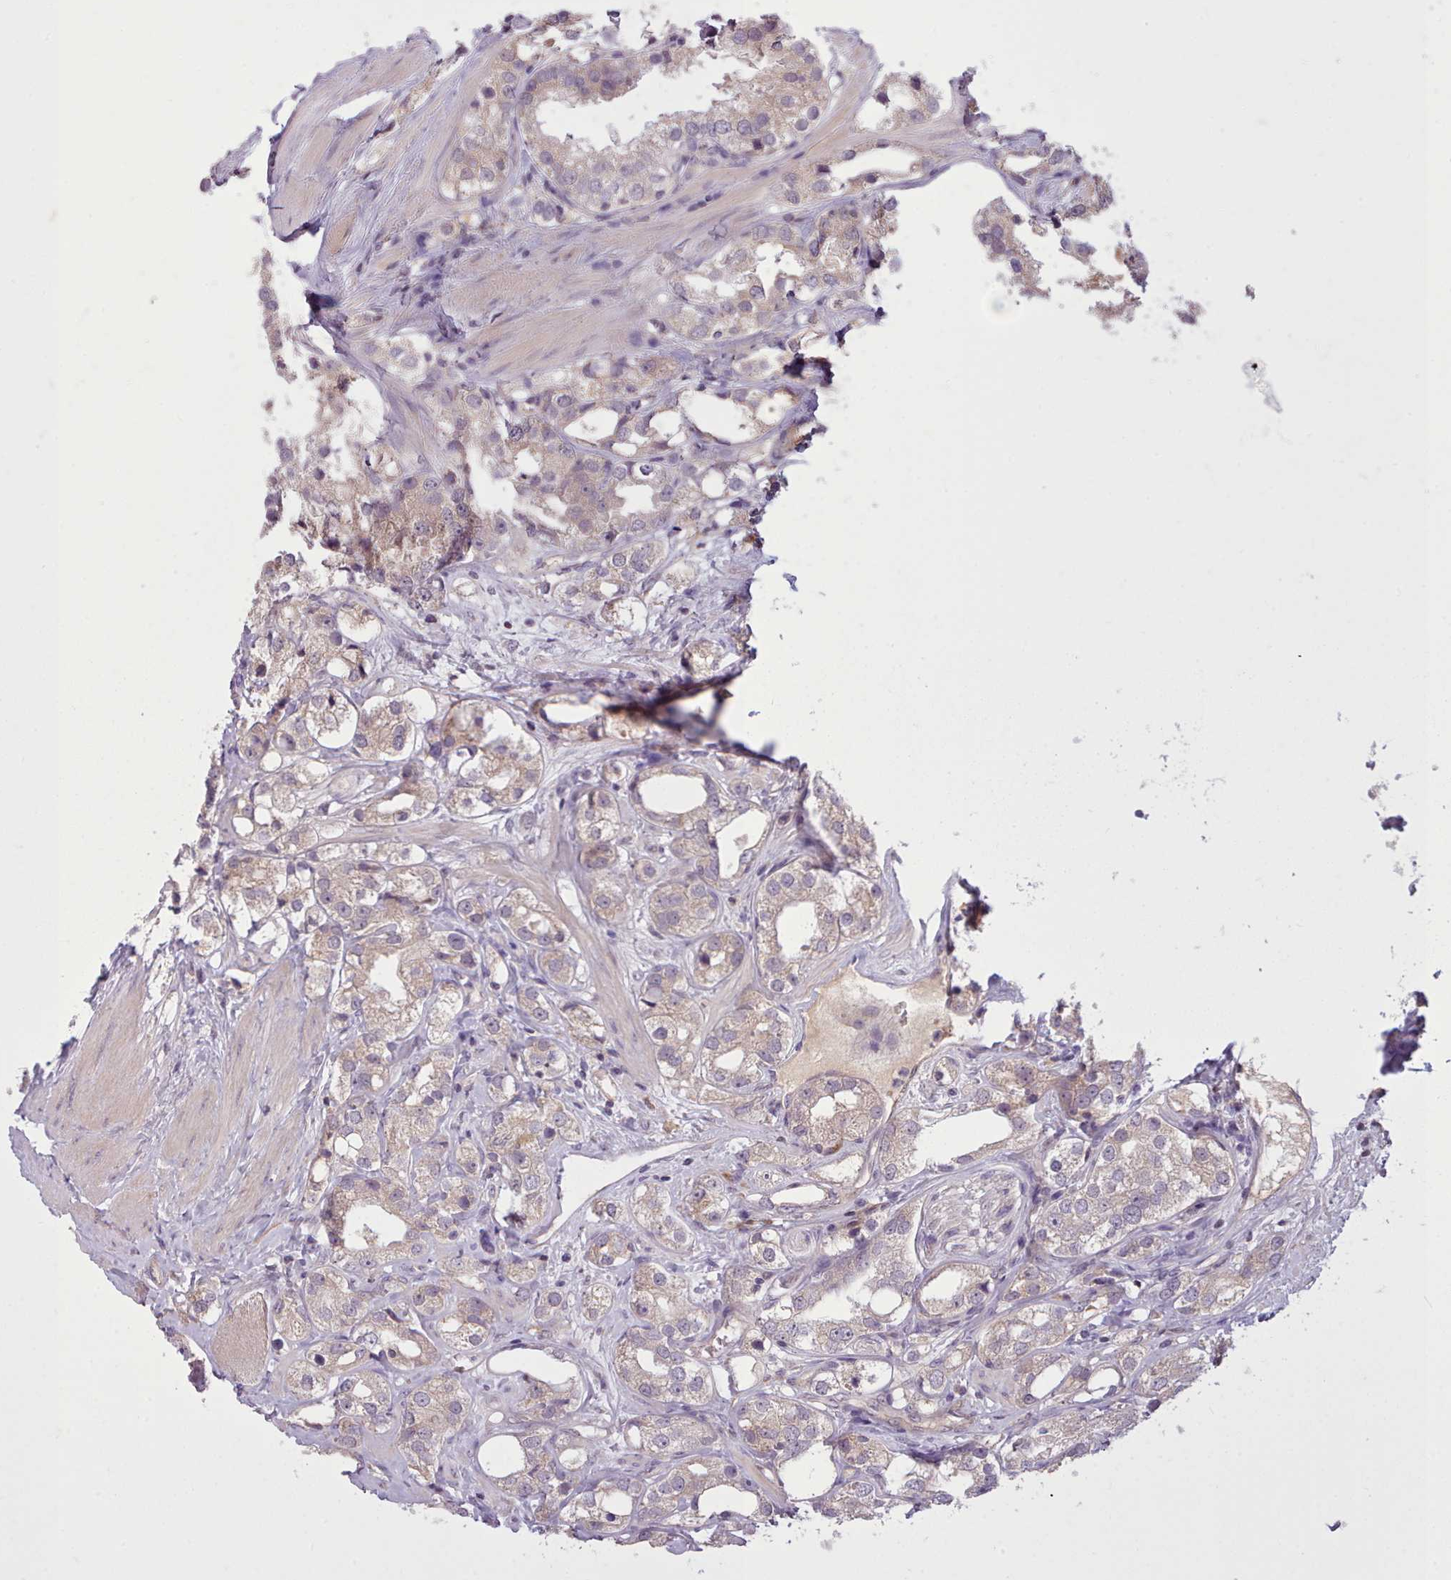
{"staining": {"intensity": "weak", "quantity": "<25%", "location": "cytoplasmic/membranous"}, "tissue": "prostate cancer", "cell_type": "Tumor cells", "image_type": "cancer", "snomed": [{"axis": "morphology", "description": "Adenocarcinoma, NOS"}, {"axis": "topography", "description": "Prostate"}], "caption": "Micrograph shows no protein staining in tumor cells of adenocarcinoma (prostate) tissue.", "gene": "NMRK1", "patient": {"sex": "male", "age": 79}}